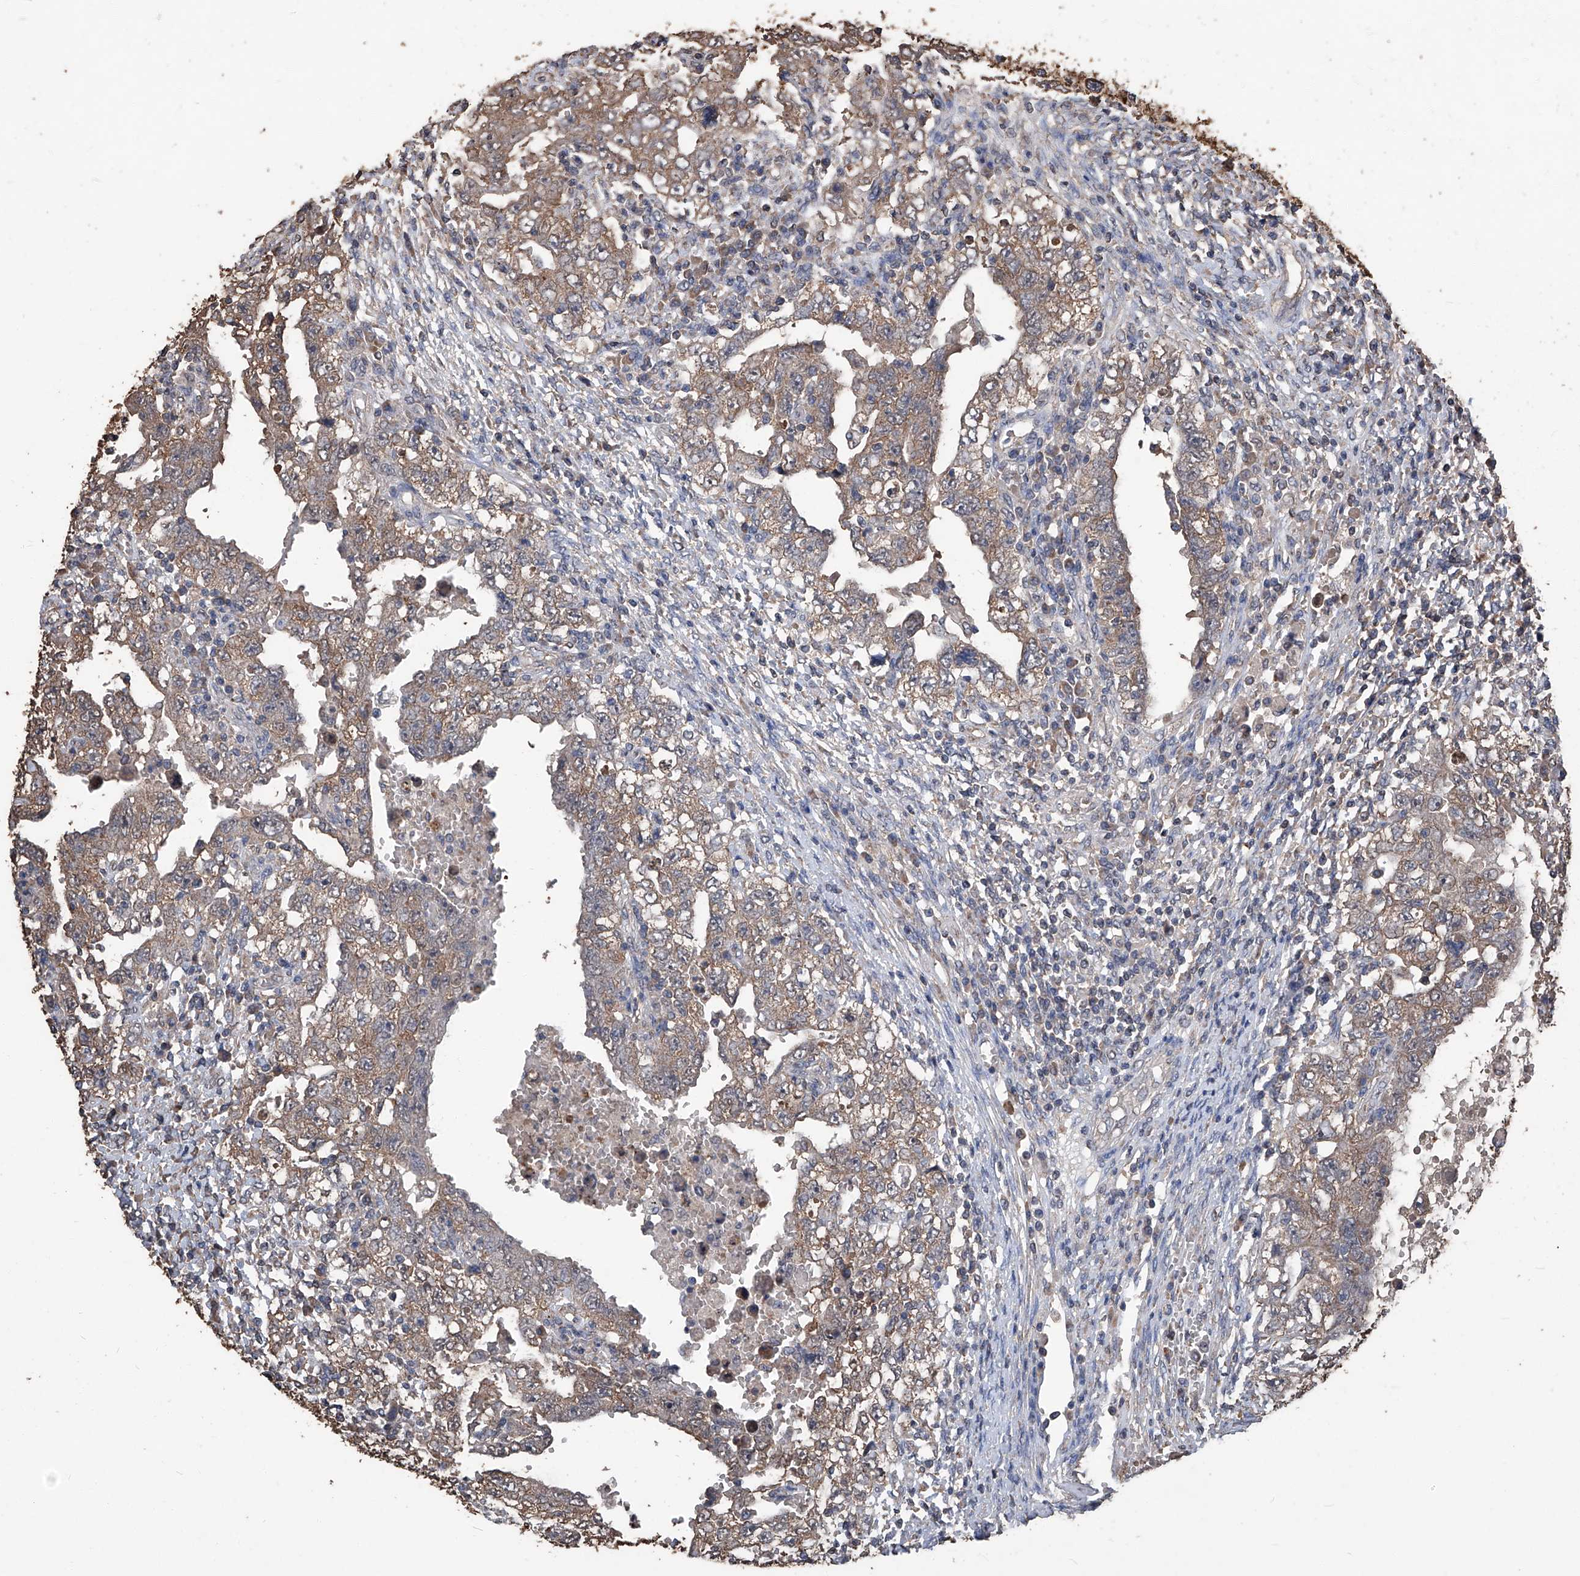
{"staining": {"intensity": "moderate", "quantity": "25%-75%", "location": "cytoplasmic/membranous"}, "tissue": "testis cancer", "cell_type": "Tumor cells", "image_type": "cancer", "snomed": [{"axis": "morphology", "description": "Carcinoma, Embryonal, NOS"}, {"axis": "topography", "description": "Testis"}], "caption": "About 25%-75% of tumor cells in human testis embryonal carcinoma reveal moderate cytoplasmic/membranous protein expression as visualized by brown immunohistochemical staining.", "gene": "STARD7", "patient": {"sex": "male", "age": 26}}